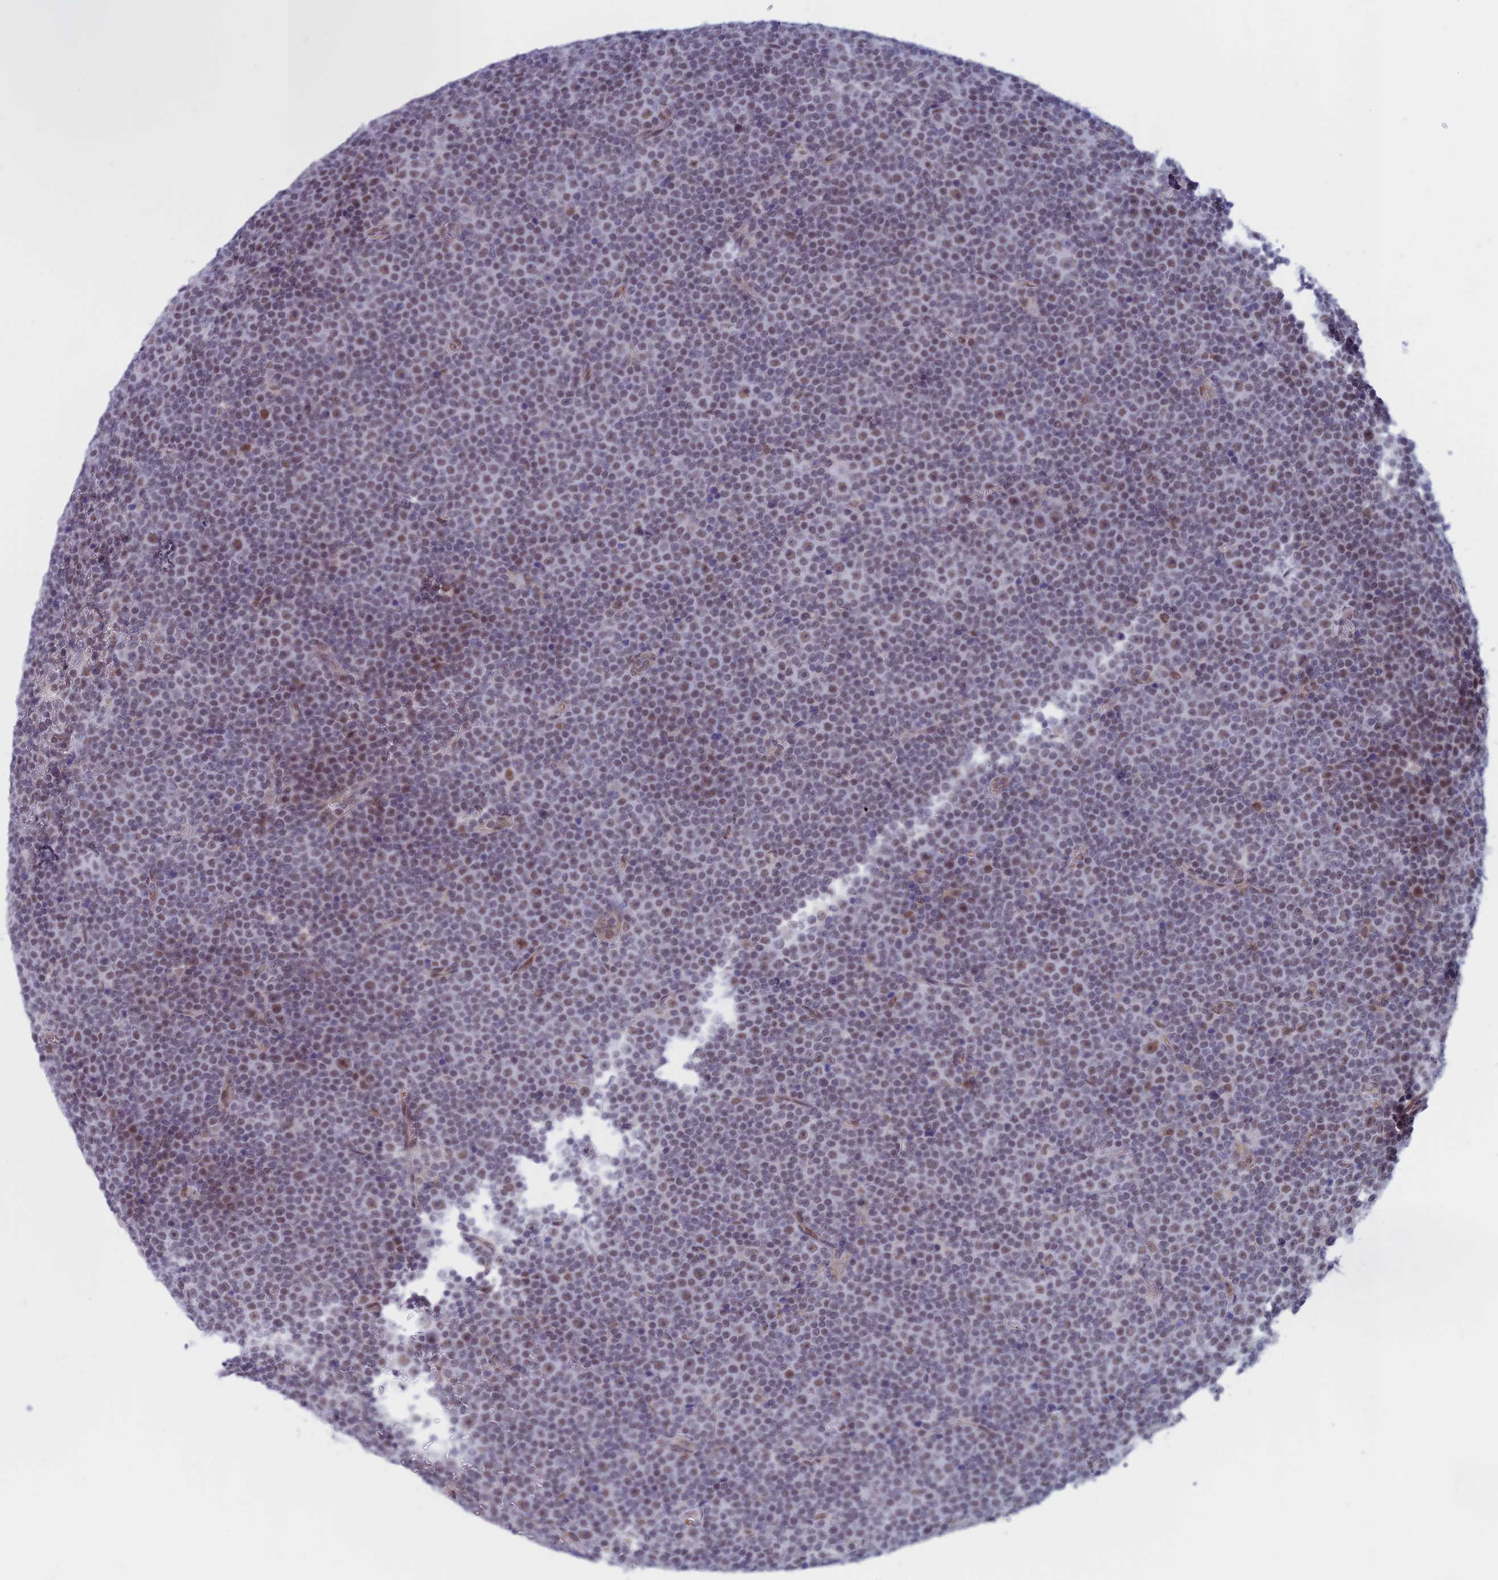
{"staining": {"intensity": "moderate", "quantity": "<25%", "location": "nuclear"}, "tissue": "lymphoma", "cell_type": "Tumor cells", "image_type": "cancer", "snomed": [{"axis": "morphology", "description": "Malignant lymphoma, non-Hodgkin's type, Low grade"}, {"axis": "topography", "description": "Lymph node"}], "caption": "Protein staining by immunohistochemistry demonstrates moderate nuclear staining in approximately <25% of tumor cells in low-grade malignant lymphoma, non-Hodgkin's type. The staining was performed using DAB (3,3'-diaminobenzidine) to visualize the protein expression in brown, while the nuclei were stained in blue with hematoxylin (Magnification: 20x).", "gene": "ASH2L", "patient": {"sex": "female", "age": 67}}